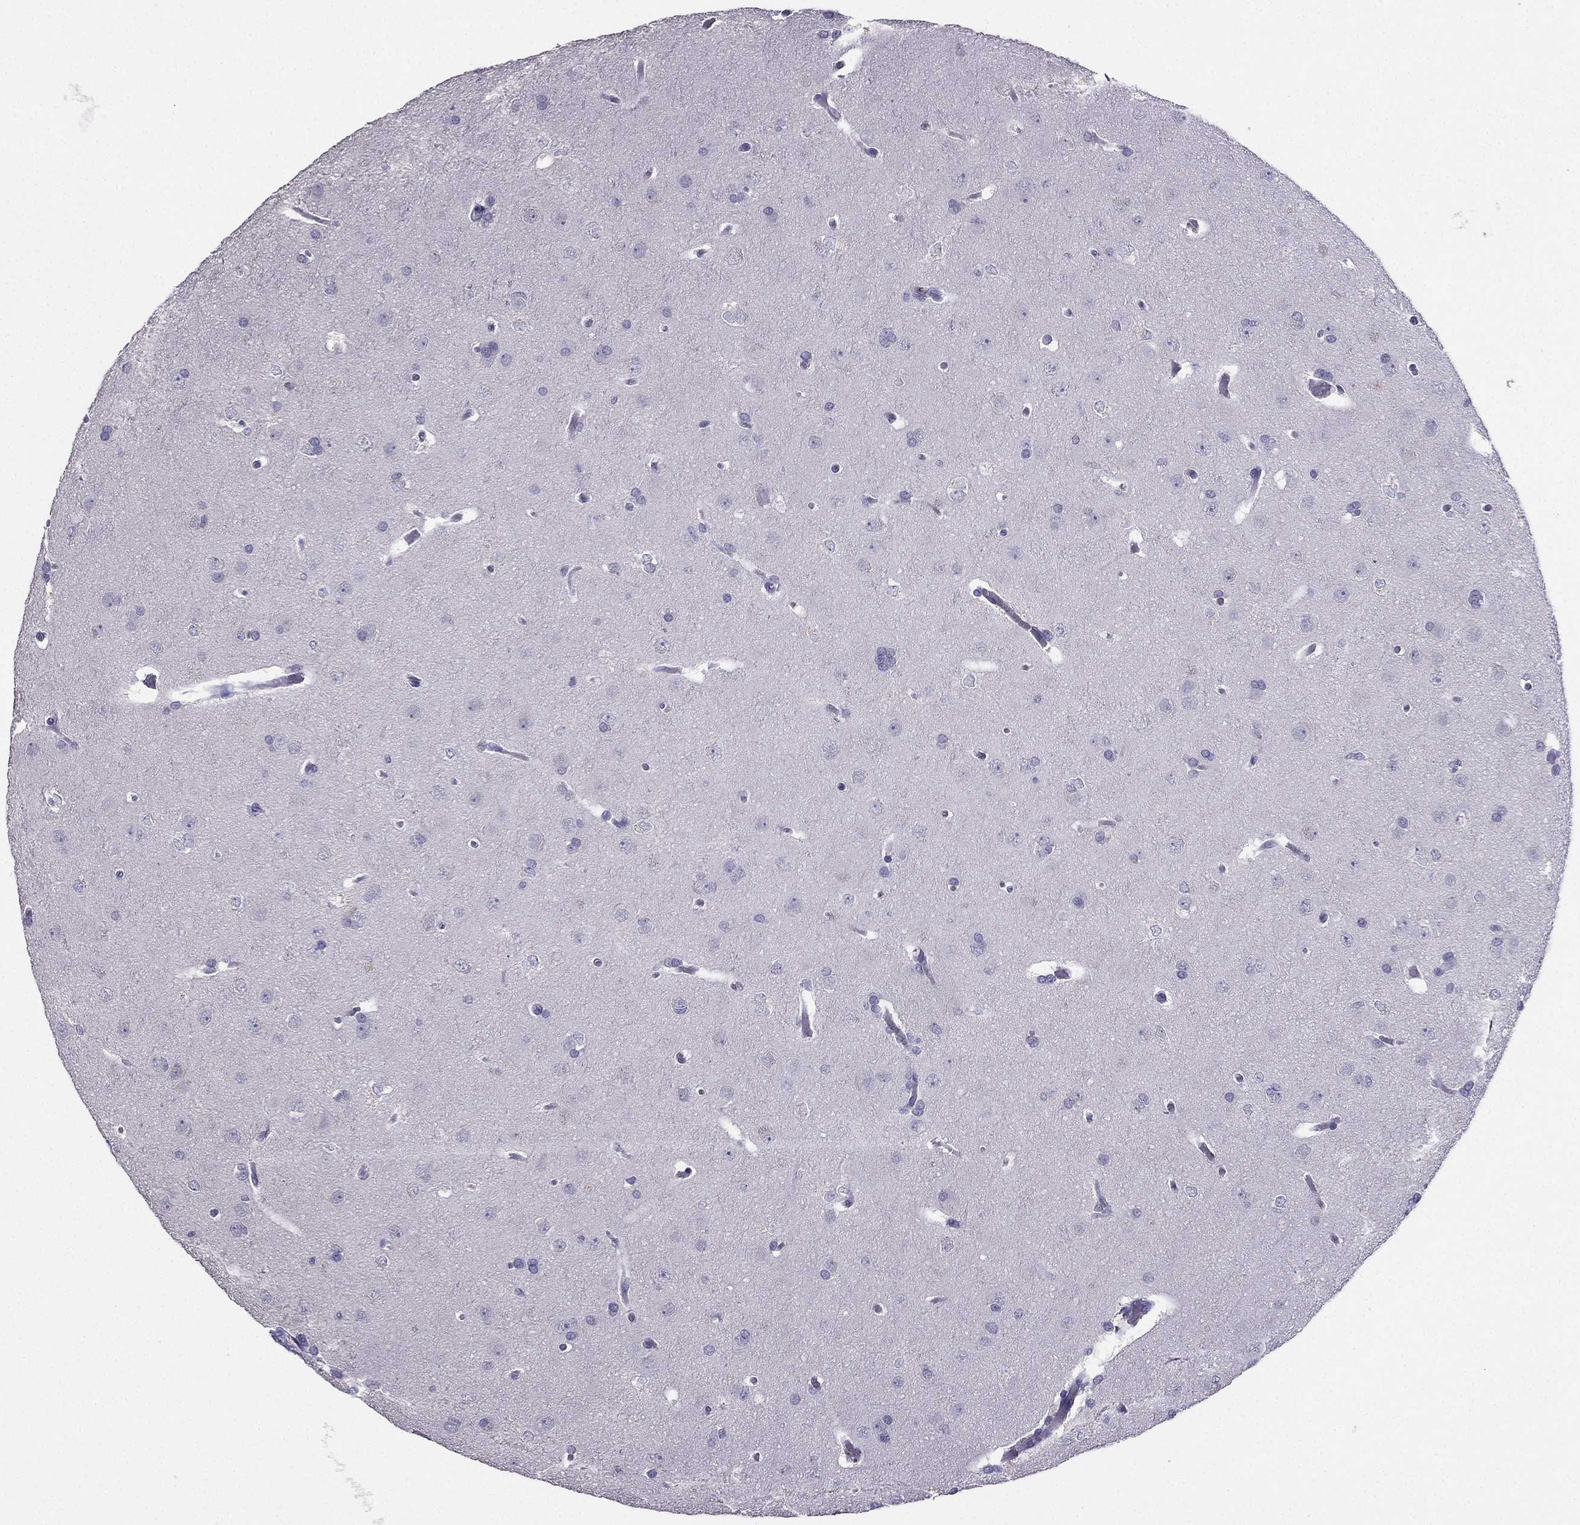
{"staining": {"intensity": "negative", "quantity": "none", "location": "none"}, "tissue": "glioma", "cell_type": "Tumor cells", "image_type": "cancer", "snomed": [{"axis": "morphology", "description": "Glioma, malignant, Low grade"}, {"axis": "topography", "description": "Brain"}], "caption": "Protein analysis of glioma demonstrates no significant expression in tumor cells.", "gene": "ARID3A", "patient": {"sex": "female", "age": 32}}